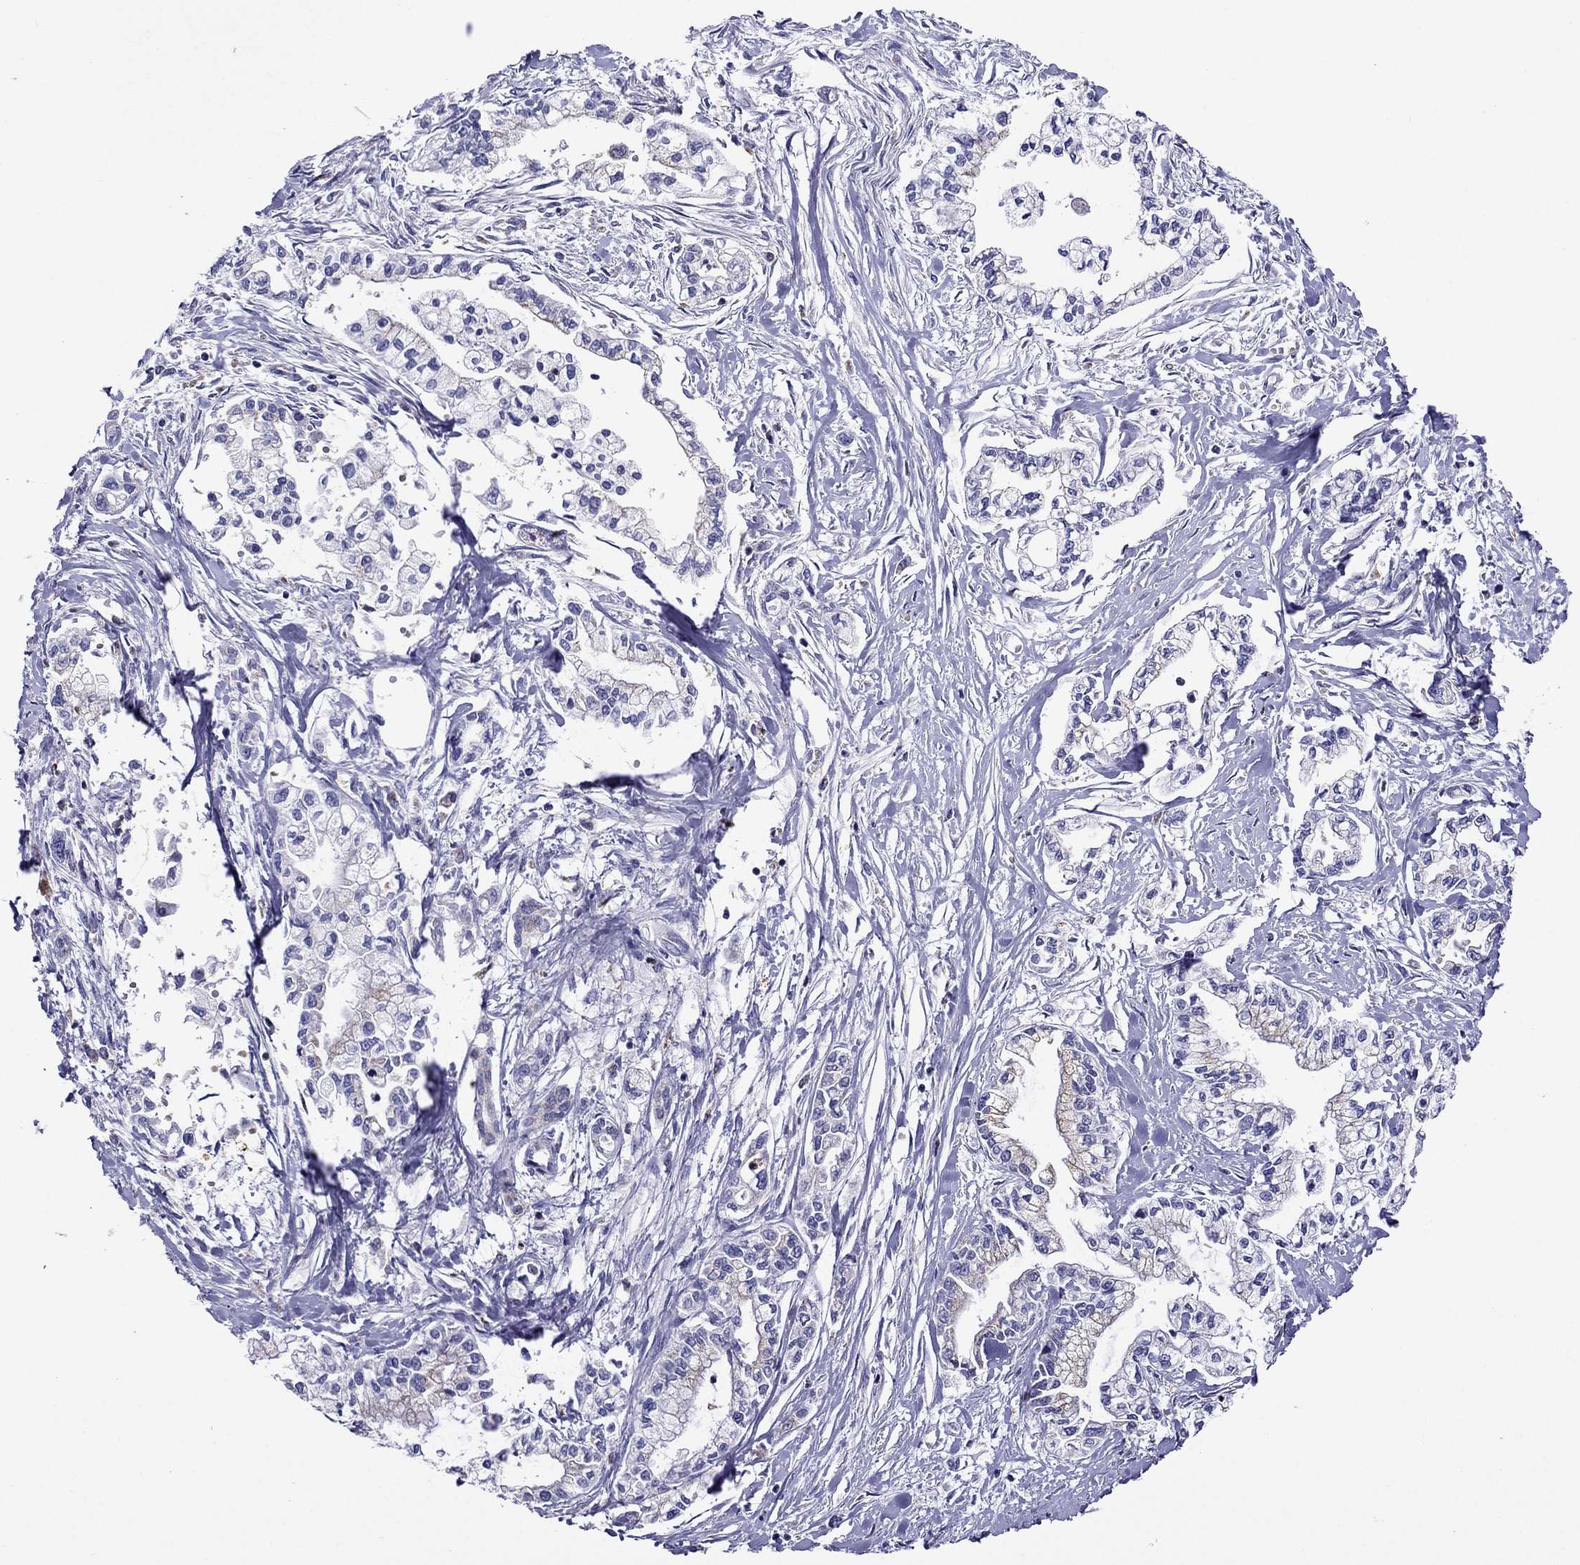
{"staining": {"intensity": "weak", "quantity": "<25%", "location": "cytoplasmic/membranous"}, "tissue": "pancreatic cancer", "cell_type": "Tumor cells", "image_type": "cancer", "snomed": [{"axis": "morphology", "description": "Adenocarcinoma, NOS"}, {"axis": "topography", "description": "Pancreas"}], "caption": "Tumor cells are negative for protein expression in human pancreatic cancer.", "gene": "SCG2", "patient": {"sex": "male", "age": 54}}